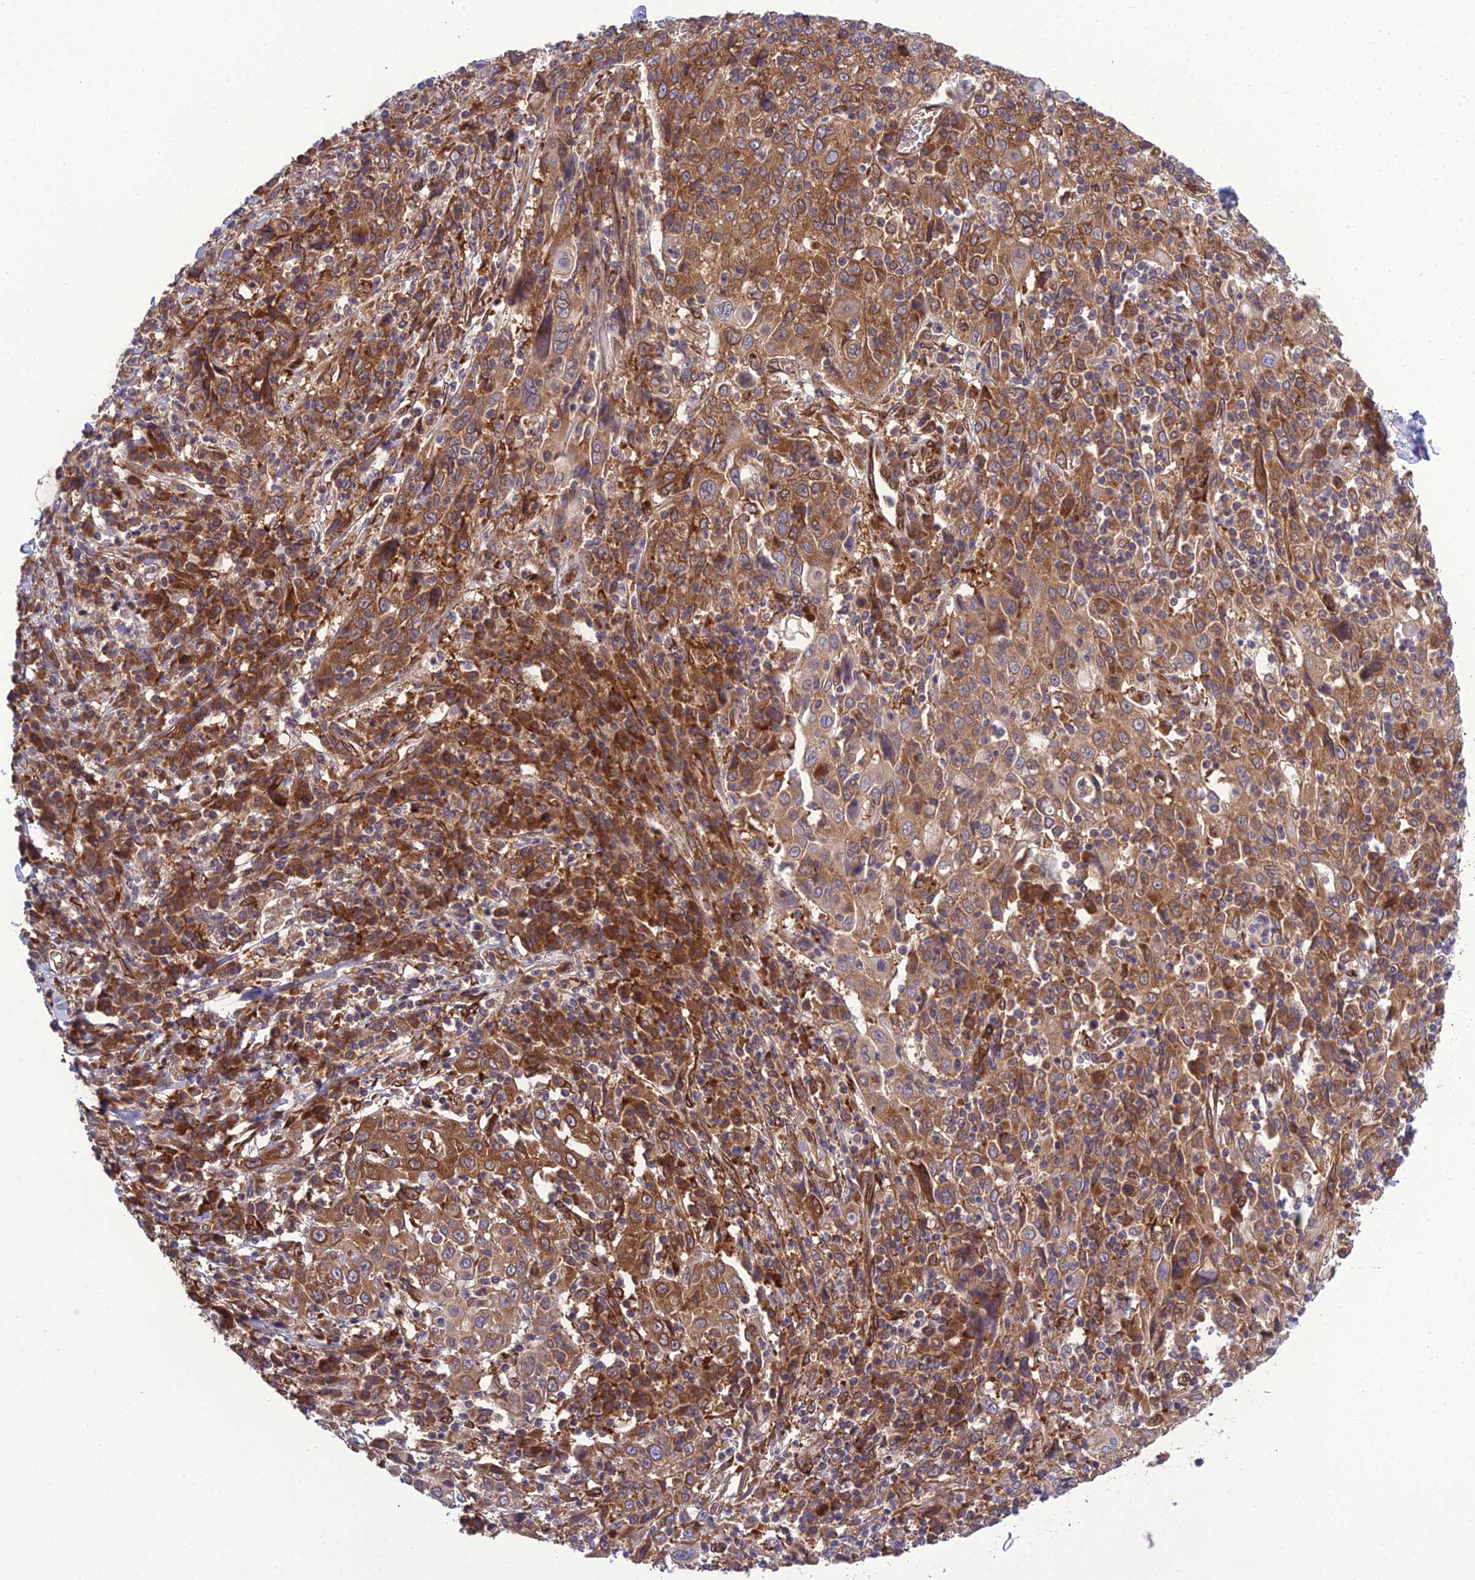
{"staining": {"intensity": "moderate", "quantity": ">75%", "location": "cytoplasmic/membranous"}, "tissue": "cervical cancer", "cell_type": "Tumor cells", "image_type": "cancer", "snomed": [{"axis": "morphology", "description": "Squamous cell carcinoma, NOS"}, {"axis": "topography", "description": "Cervix"}], "caption": "Cervical squamous cell carcinoma stained for a protein shows moderate cytoplasmic/membranous positivity in tumor cells. (DAB IHC with brightfield microscopy, high magnification).", "gene": "DHCR7", "patient": {"sex": "female", "age": 46}}